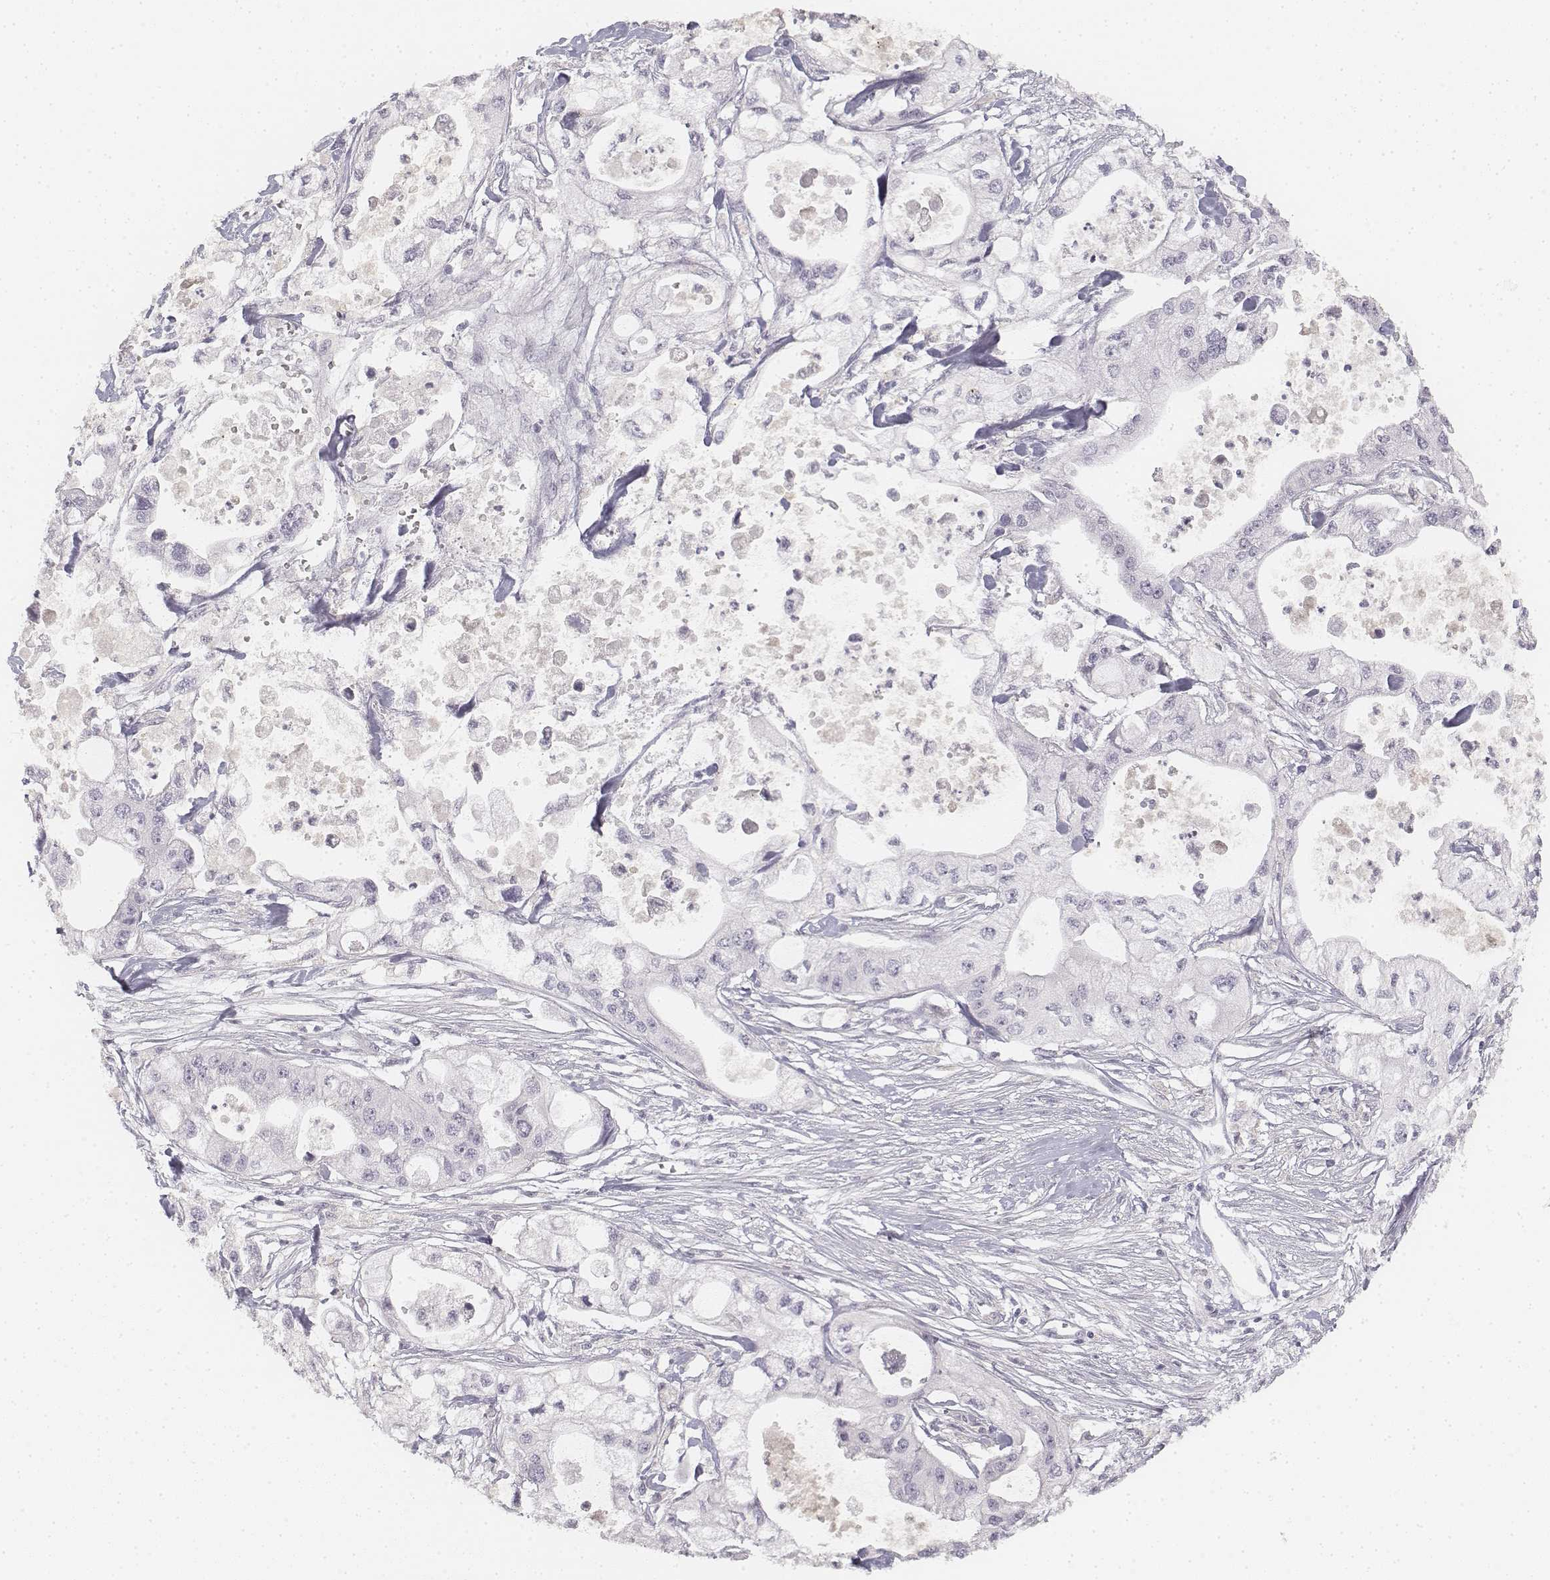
{"staining": {"intensity": "negative", "quantity": "none", "location": "none"}, "tissue": "pancreatic cancer", "cell_type": "Tumor cells", "image_type": "cancer", "snomed": [{"axis": "morphology", "description": "Adenocarcinoma, NOS"}, {"axis": "topography", "description": "Pancreas"}], "caption": "Tumor cells show no significant protein staining in pancreatic adenocarcinoma.", "gene": "DSG4", "patient": {"sex": "male", "age": 70}}